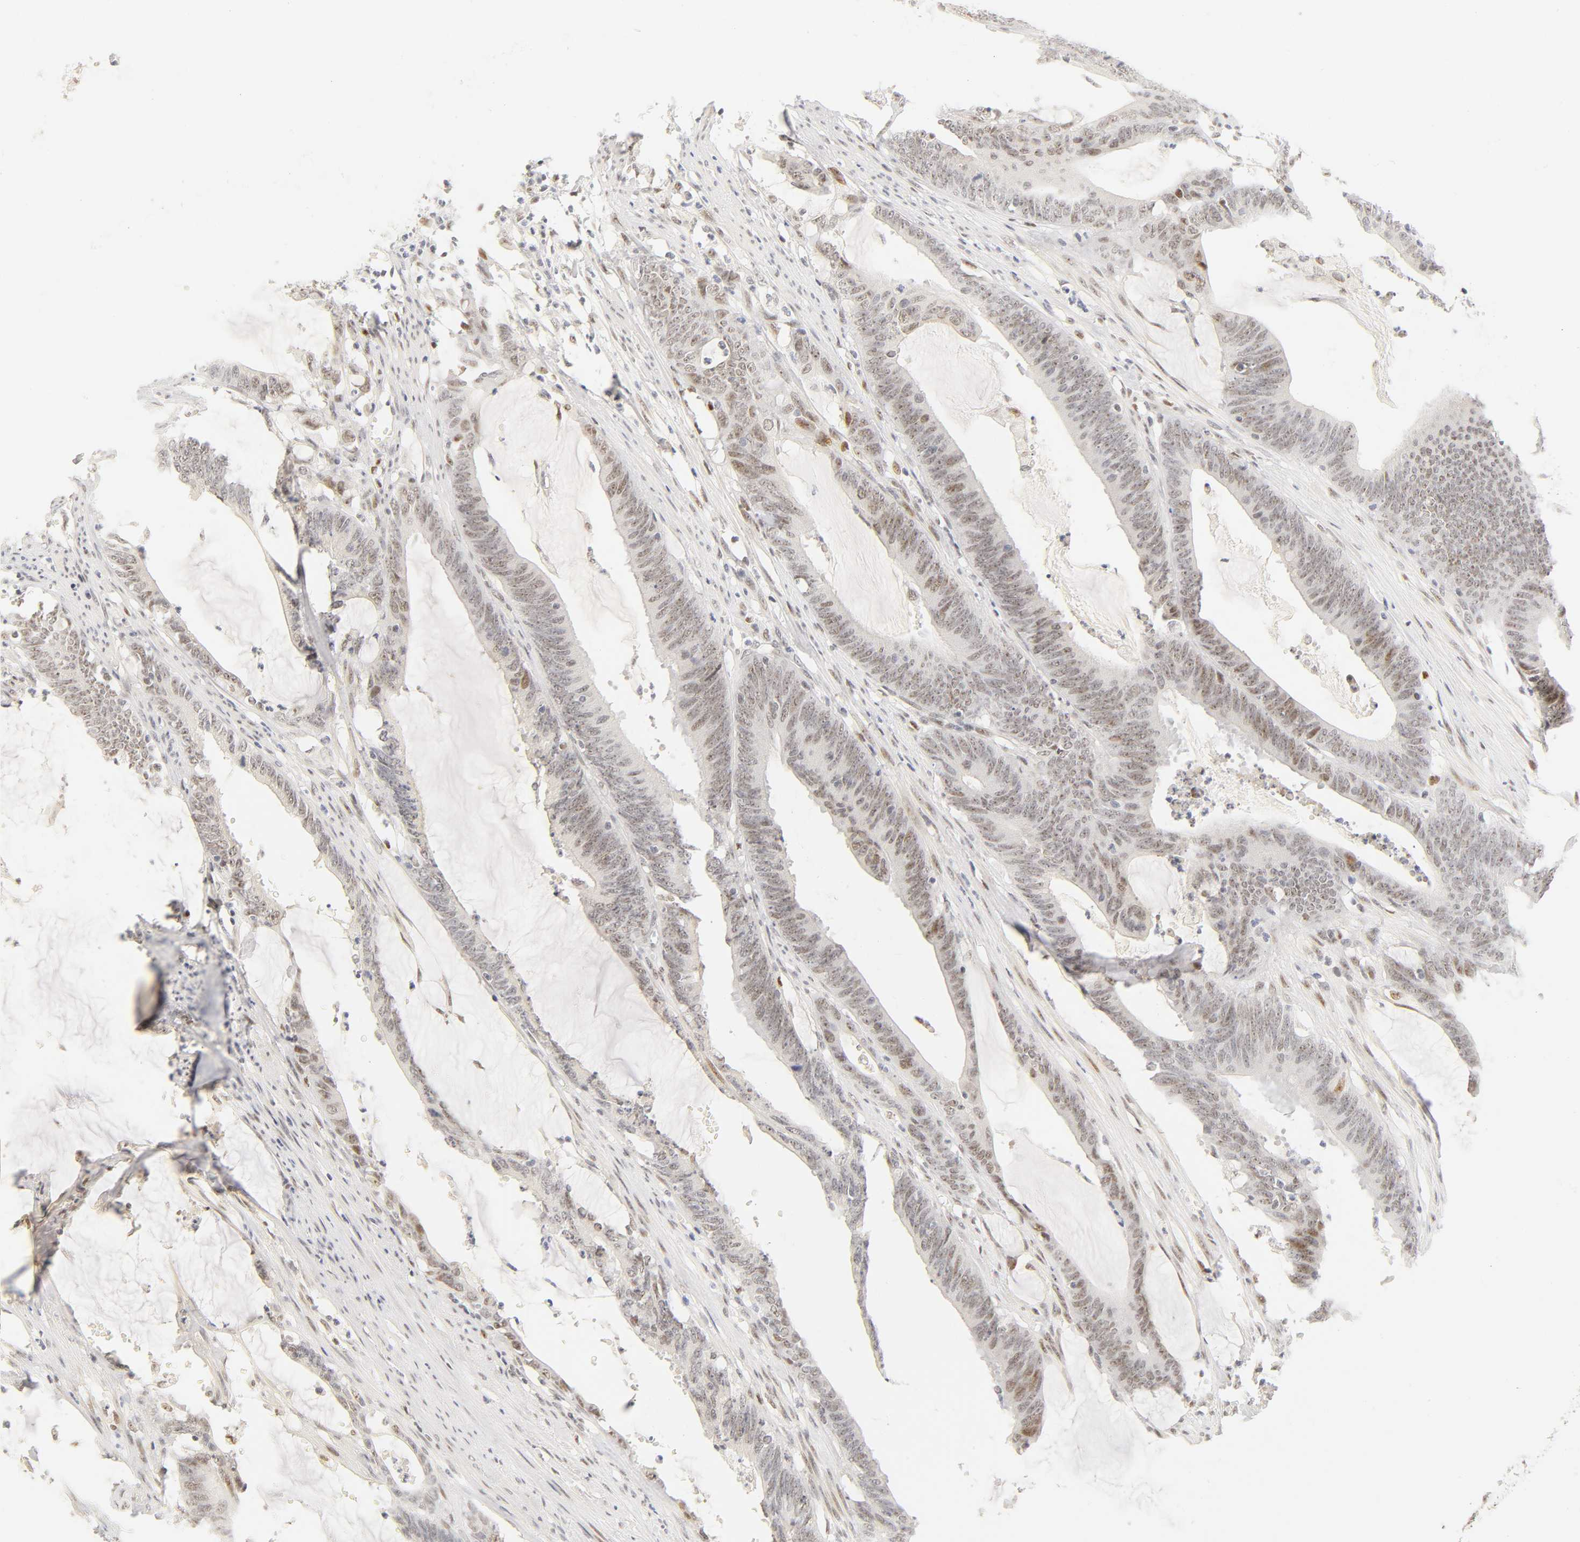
{"staining": {"intensity": "moderate", "quantity": "25%-75%", "location": "nuclear"}, "tissue": "colorectal cancer", "cell_type": "Tumor cells", "image_type": "cancer", "snomed": [{"axis": "morphology", "description": "Adenocarcinoma, NOS"}, {"axis": "topography", "description": "Rectum"}], "caption": "IHC photomicrograph of colorectal cancer stained for a protein (brown), which shows medium levels of moderate nuclear positivity in approximately 25%-75% of tumor cells.", "gene": "MNAT1", "patient": {"sex": "female", "age": 66}}